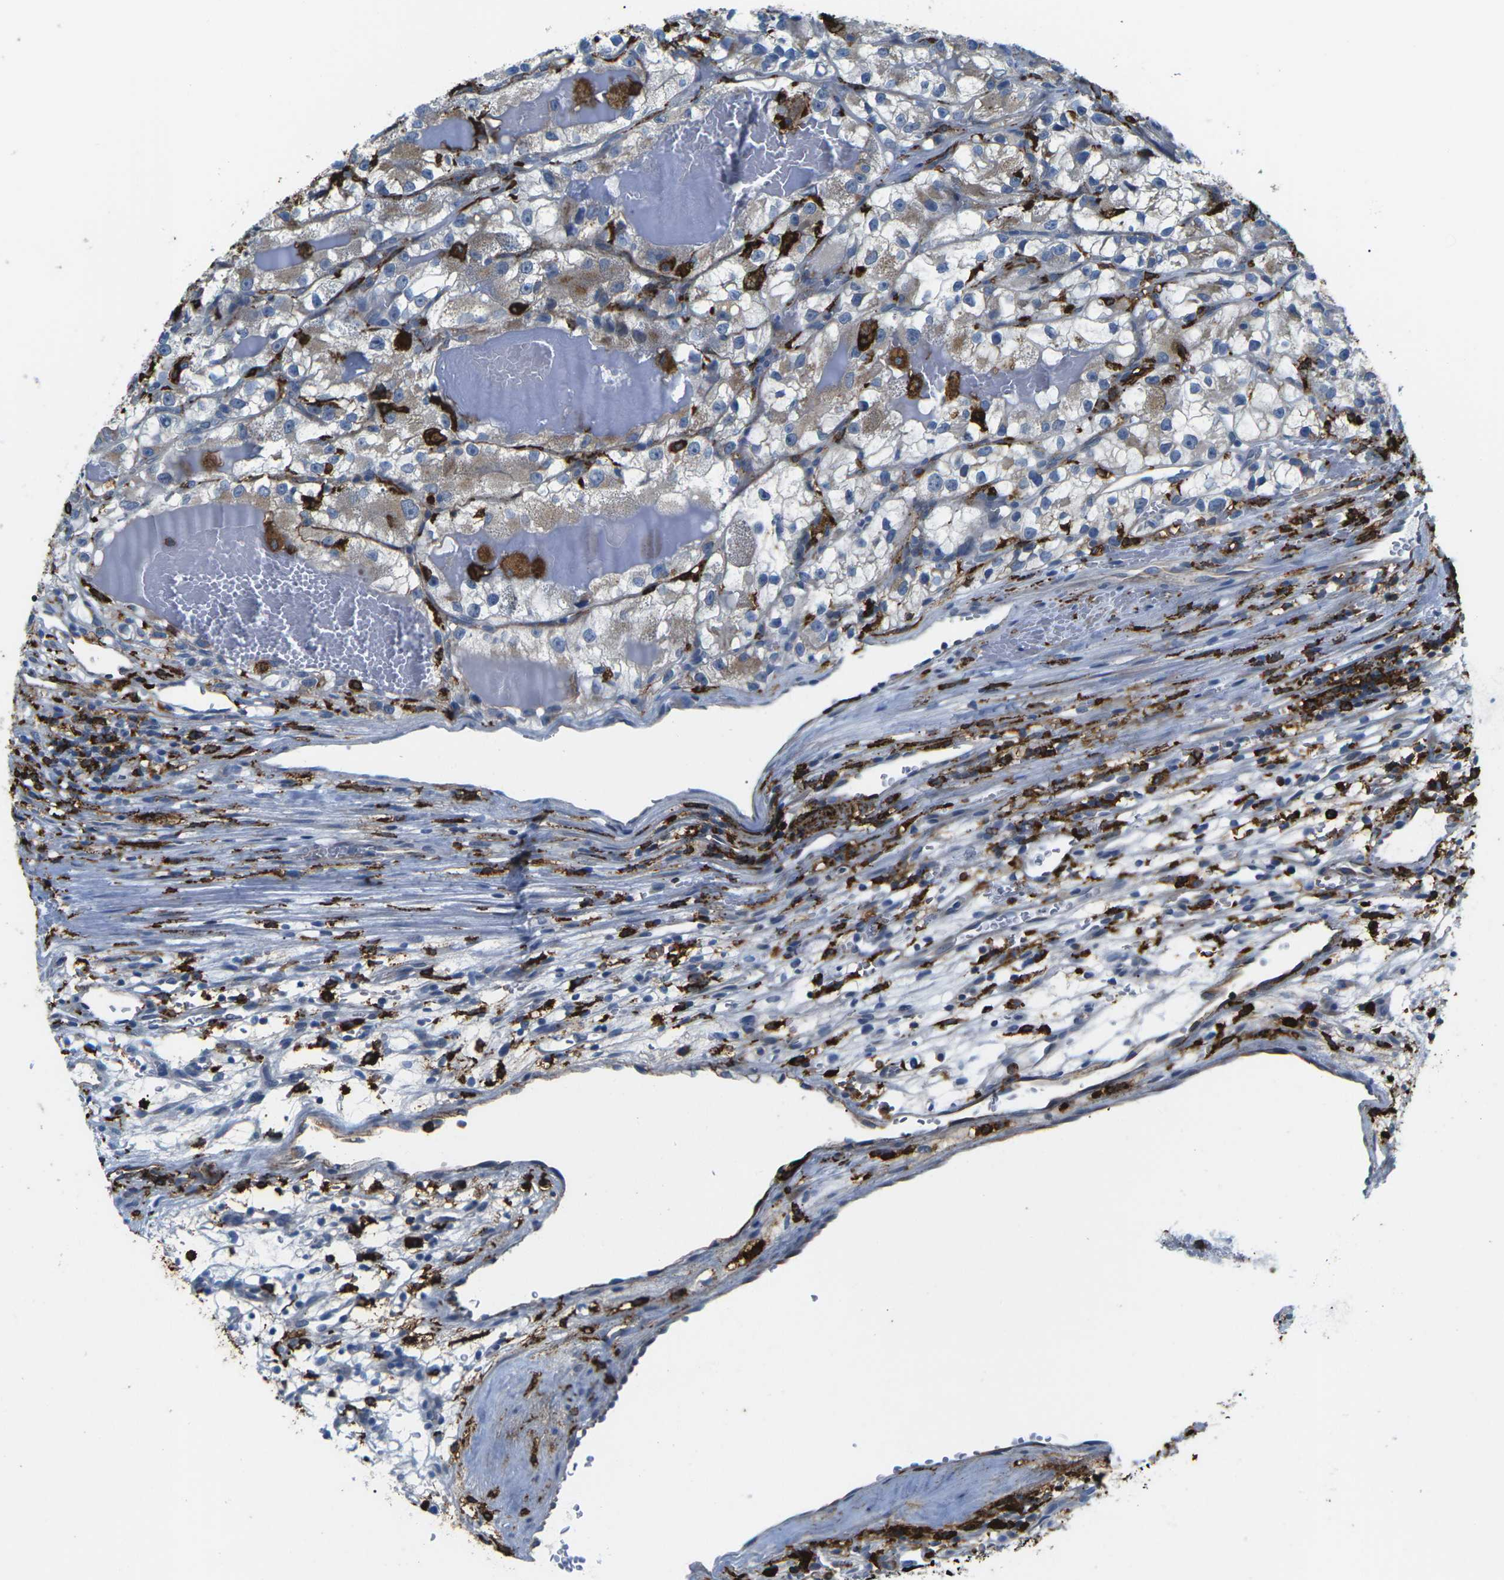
{"staining": {"intensity": "weak", "quantity": "25%-75%", "location": "cytoplasmic/membranous"}, "tissue": "renal cancer", "cell_type": "Tumor cells", "image_type": "cancer", "snomed": [{"axis": "morphology", "description": "Adenocarcinoma, NOS"}, {"axis": "topography", "description": "Kidney"}], "caption": "Tumor cells display low levels of weak cytoplasmic/membranous positivity in about 25%-75% of cells in human renal cancer (adenocarcinoma). Using DAB (3,3'-diaminobenzidine) (brown) and hematoxylin (blue) stains, captured at high magnification using brightfield microscopy.", "gene": "PTPN1", "patient": {"sex": "female", "age": 57}}